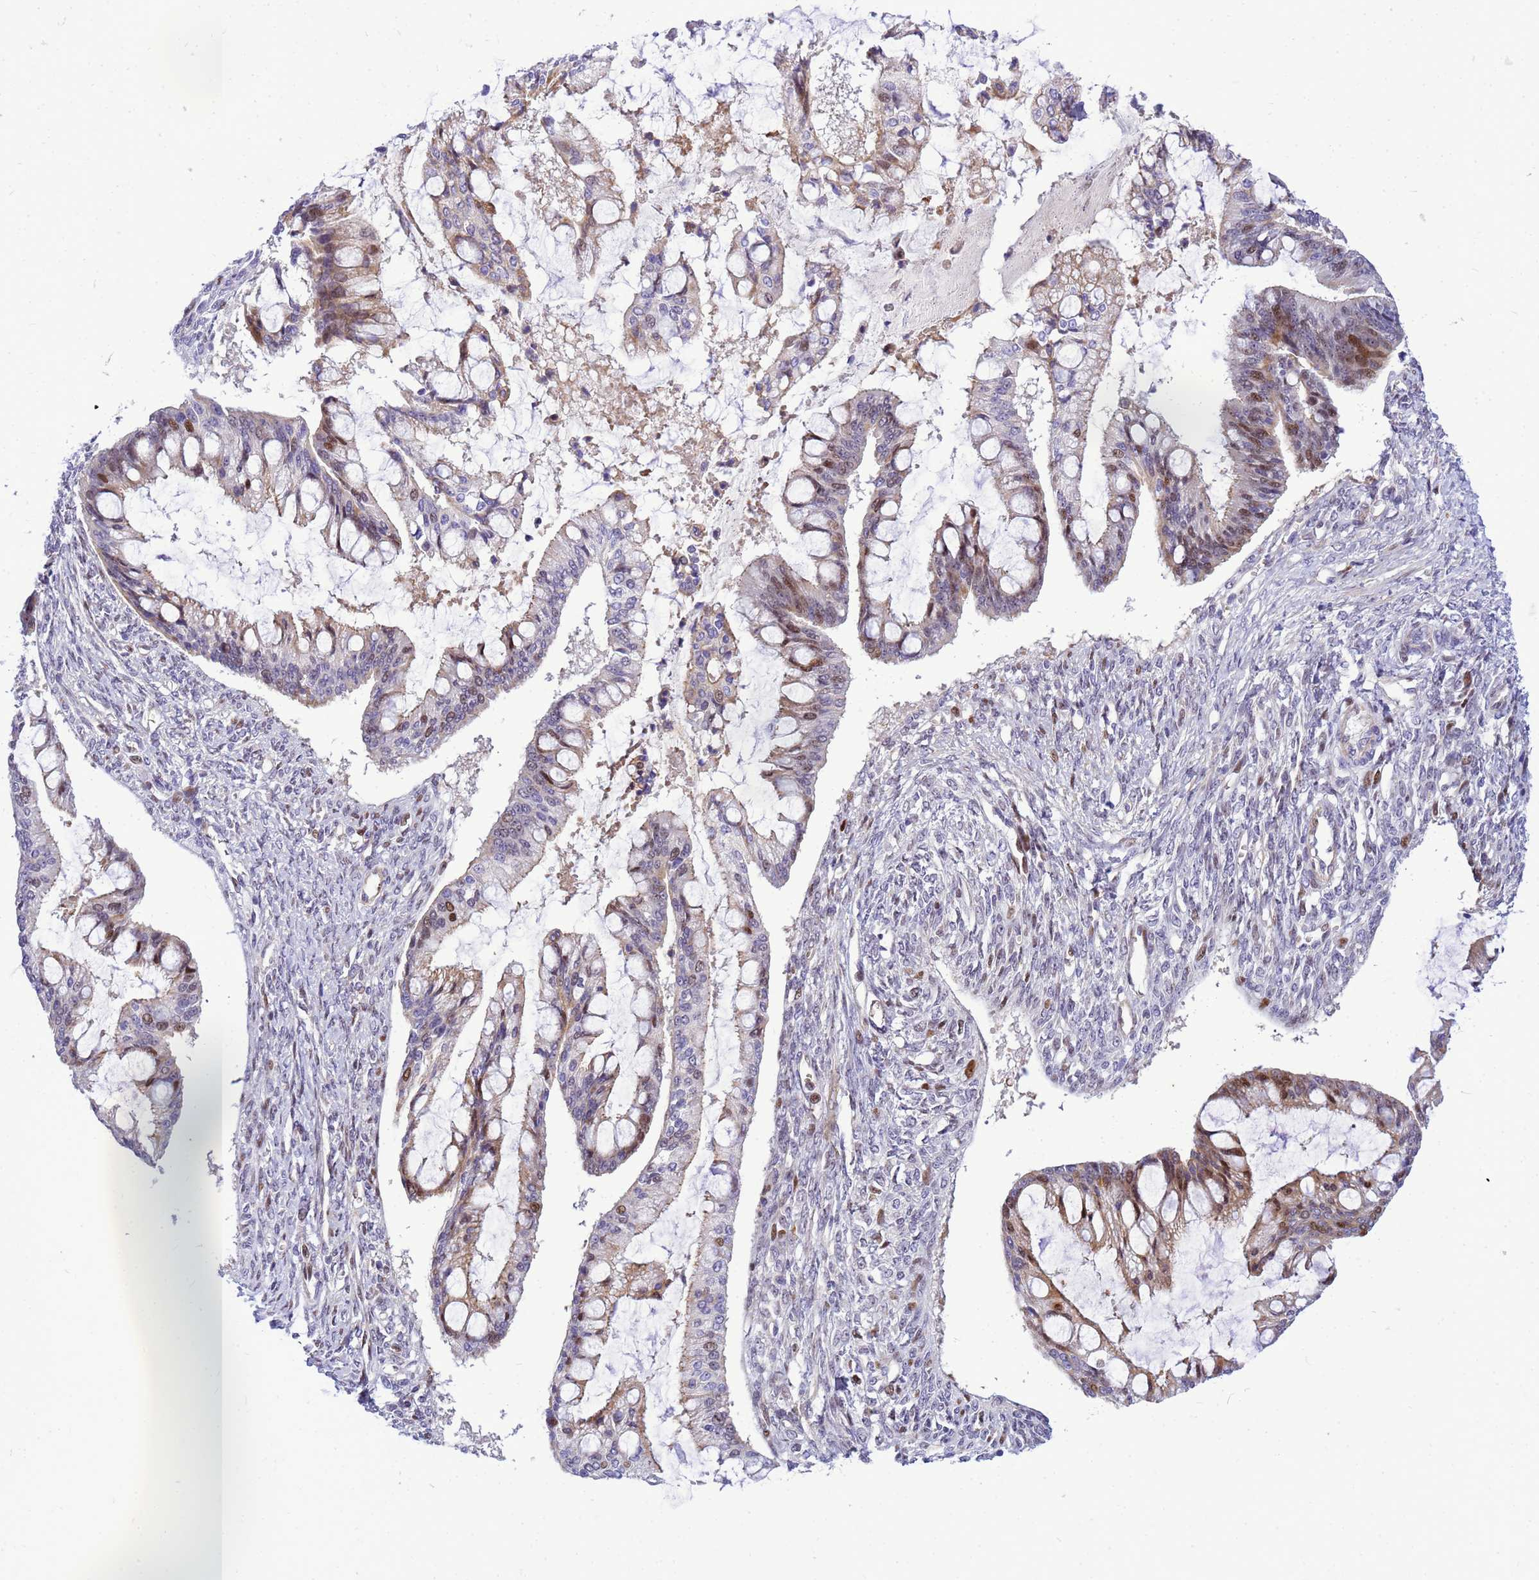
{"staining": {"intensity": "moderate", "quantity": "<25%", "location": "nuclear"}, "tissue": "ovarian cancer", "cell_type": "Tumor cells", "image_type": "cancer", "snomed": [{"axis": "morphology", "description": "Cystadenocarcinoma, mucinous, NOS"}, {"axis": "topography", "description": "Ovary"}], "caption": "The immunohistochemical stain shows moderate nuclear expression in tumor cells of ovarian mucinous cystadenocarcinoma tissue. Immunohistochemistry stains the protein in brown and the nuclei are stained blue.", "gene": "ADAMTS7", "patient": {"sex": "female", "age": 73}}